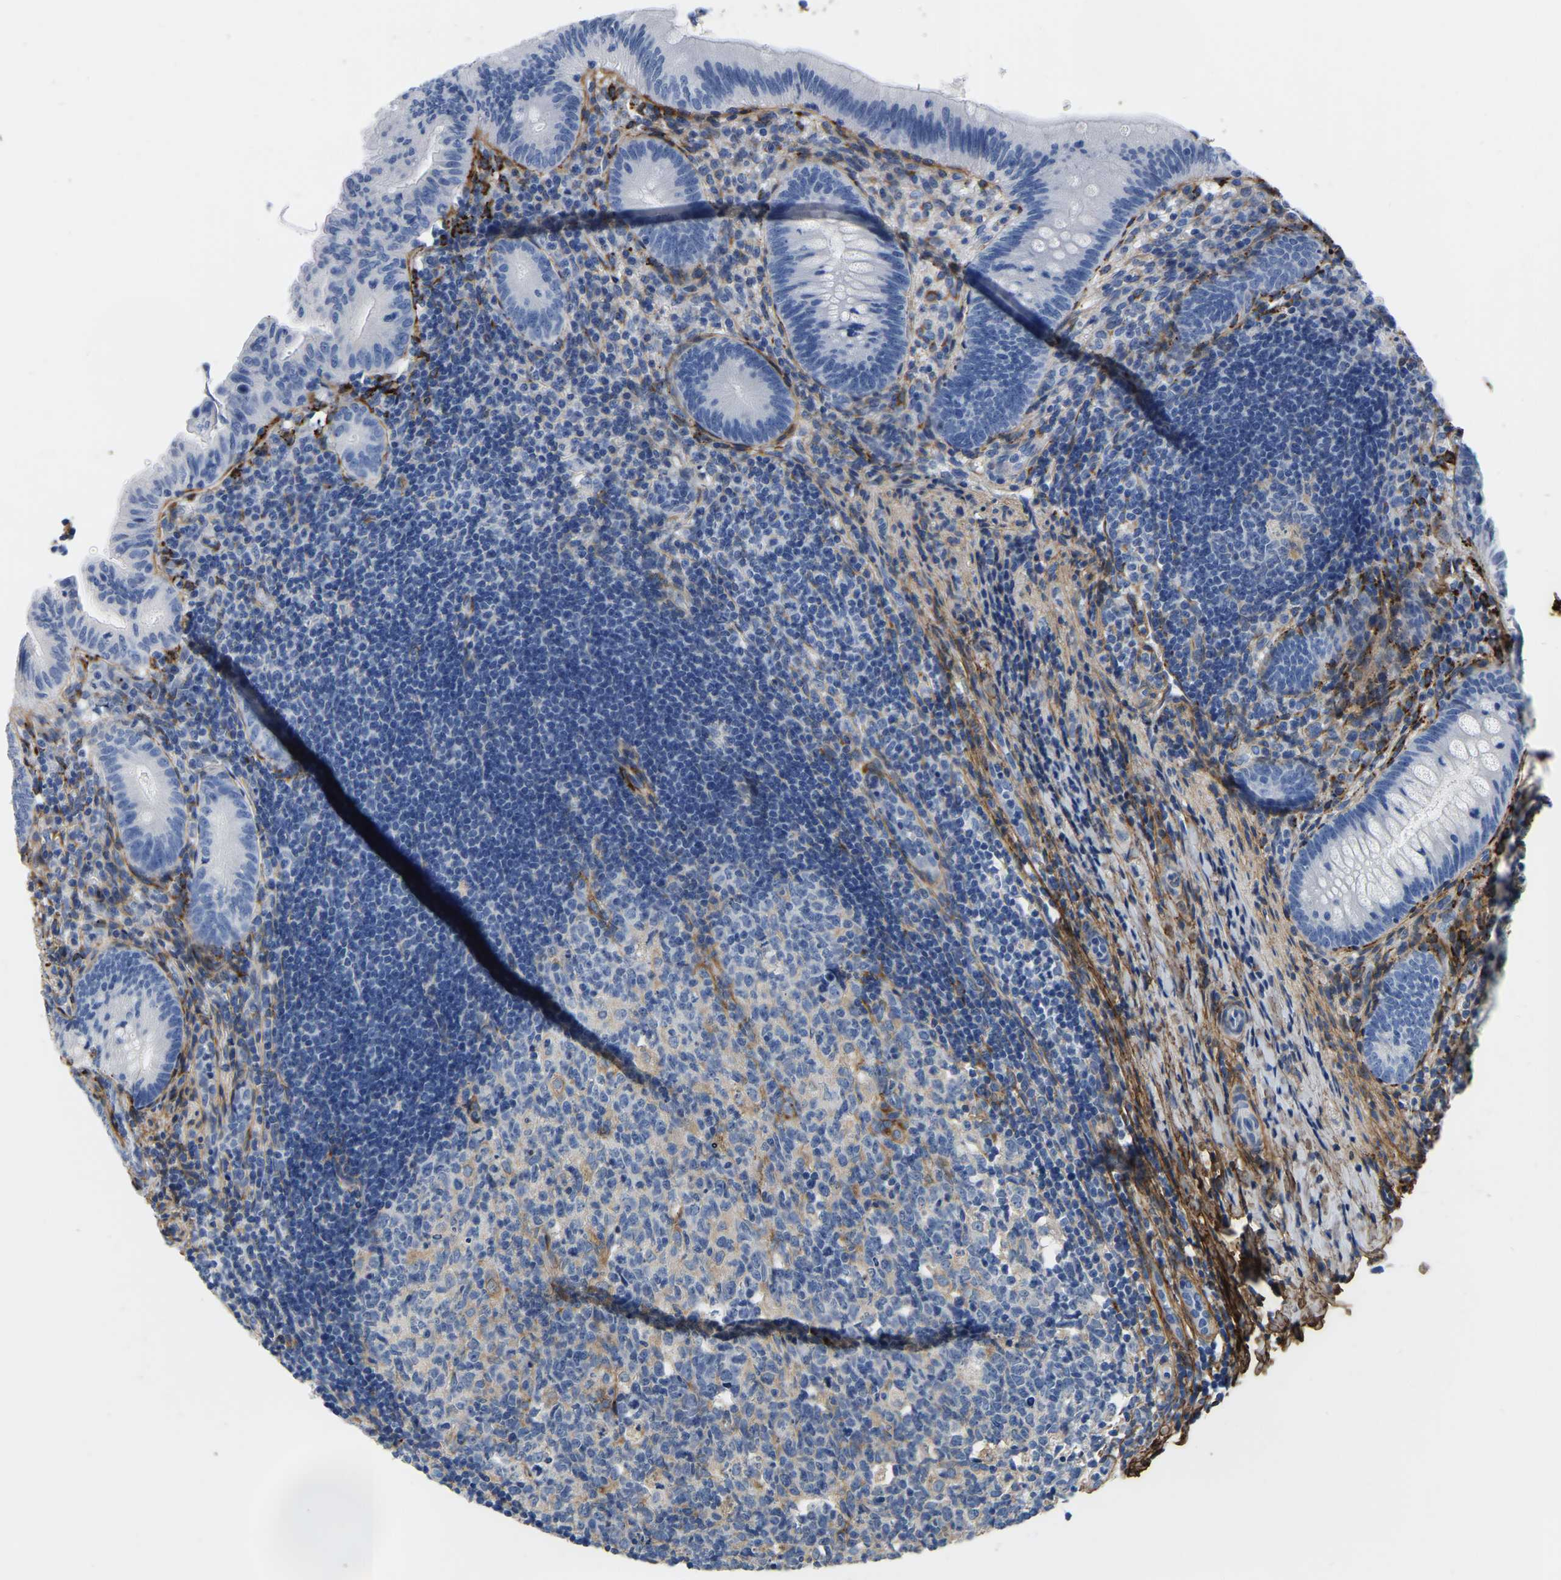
{"staining": {"intensity": "negative", "quantity": "none", "location": "none"}, "tissue": "appendix", "cell_type": "Glandular cells", "image_type": "normal", "snomed": [{"axis": "morphology", "description": "Normal tissue, NOS"}, {"axis": "topography", "description": "Appendix"}], "caption": "This micrograph is of unremarkable appendix stained with IHC to label a protein in brown with the nuclei are counter-stained blue. There is no positivity in glandular cells. (DAB (3,3'-diaminobenzidine) IHC visualized using brightfield microscopy, high magnification).", "gene": "COL6A1", "patient": {"sex": "male", "age": 1}}